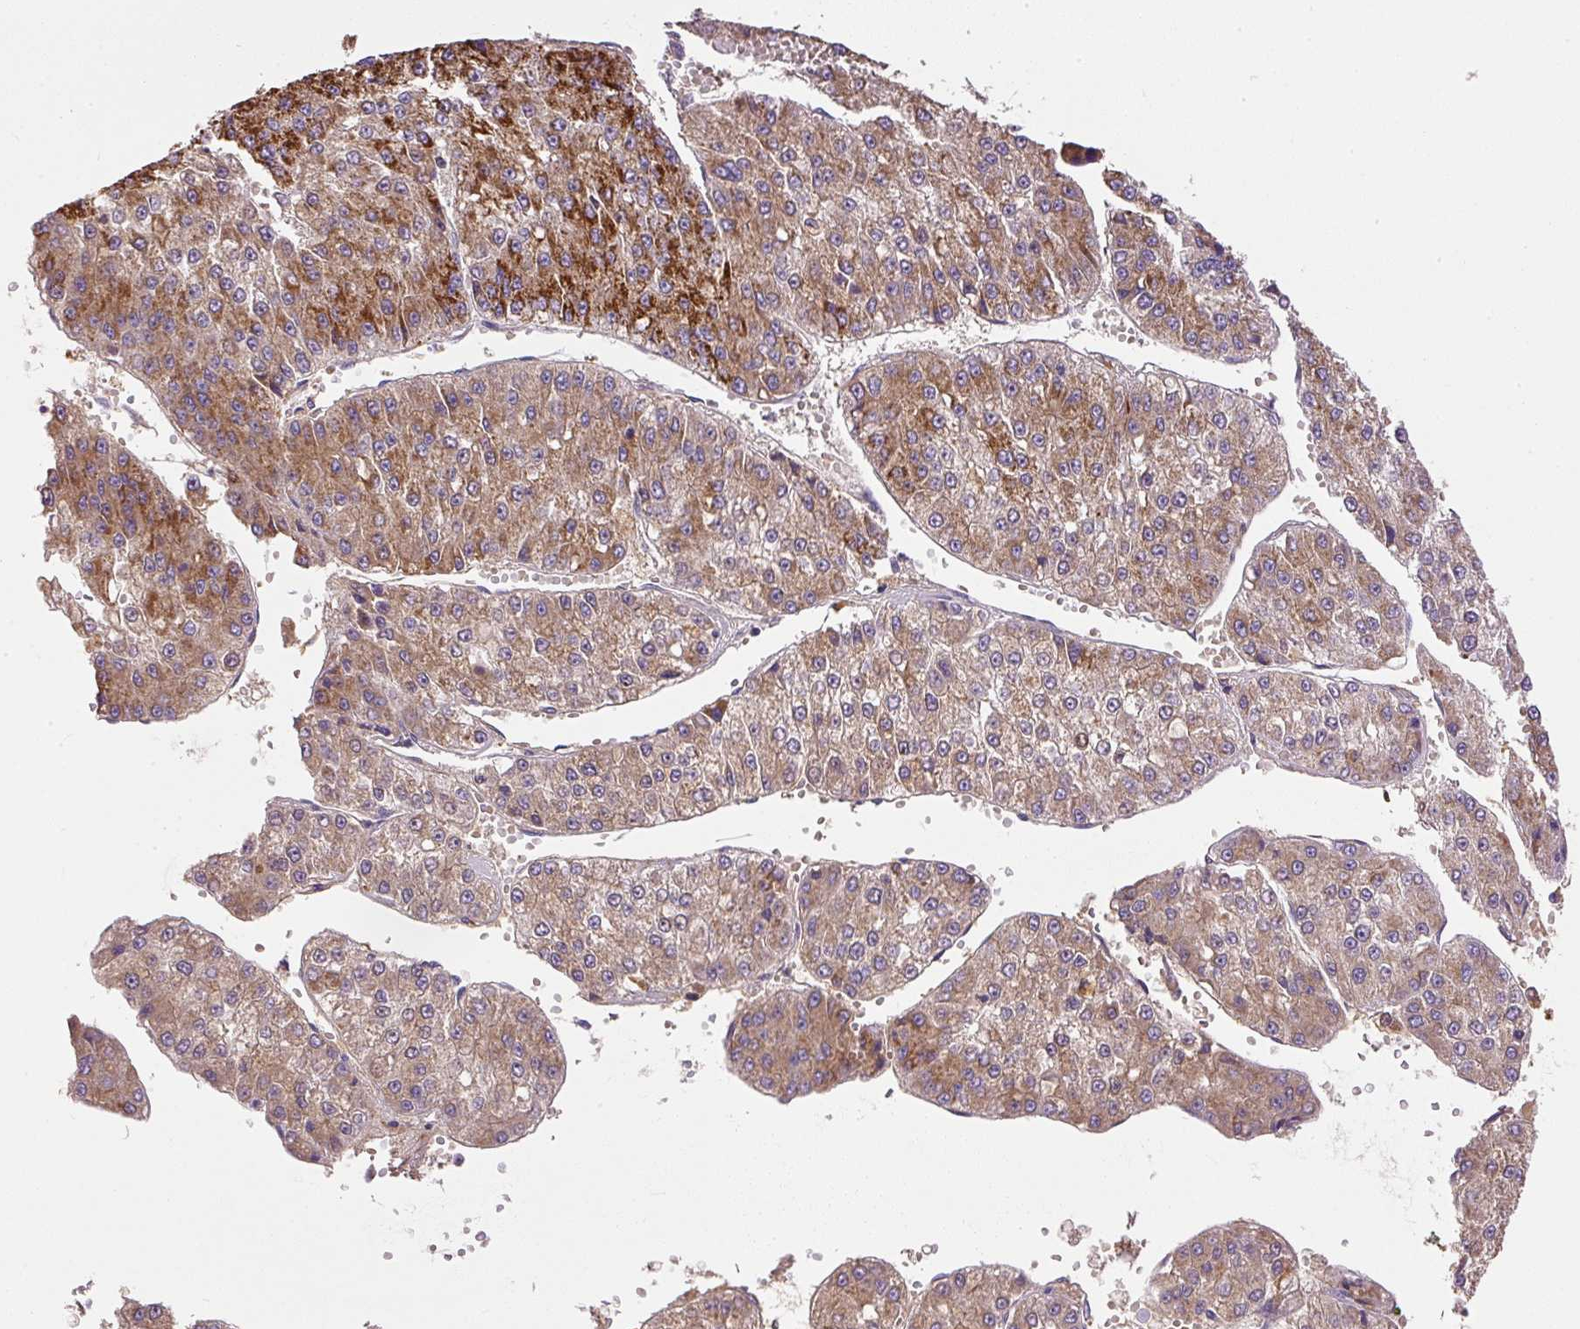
{"staining": {"intensity": "moderate", "quantity": ">75%", "location": "cytoplasmic/membranous"}, "tissue": "liver cancer", "cell_type": "Tumor cells", "image_type": "cancer", "snomed": [{"axis": "morphology", "description": "Carcinoma, Hepatocellular, NOS"}, {"axis": "topography", "description": "Liver"}], "caption": "Immunohistochemical staining of liver hepatocellular carcinoma shows medium levels of moderate cytoplasmic/membranous staining in approximately >75% of tumor cells.", "gene": "DAPK1", "patient": {"sex": "female", "age": 73}}